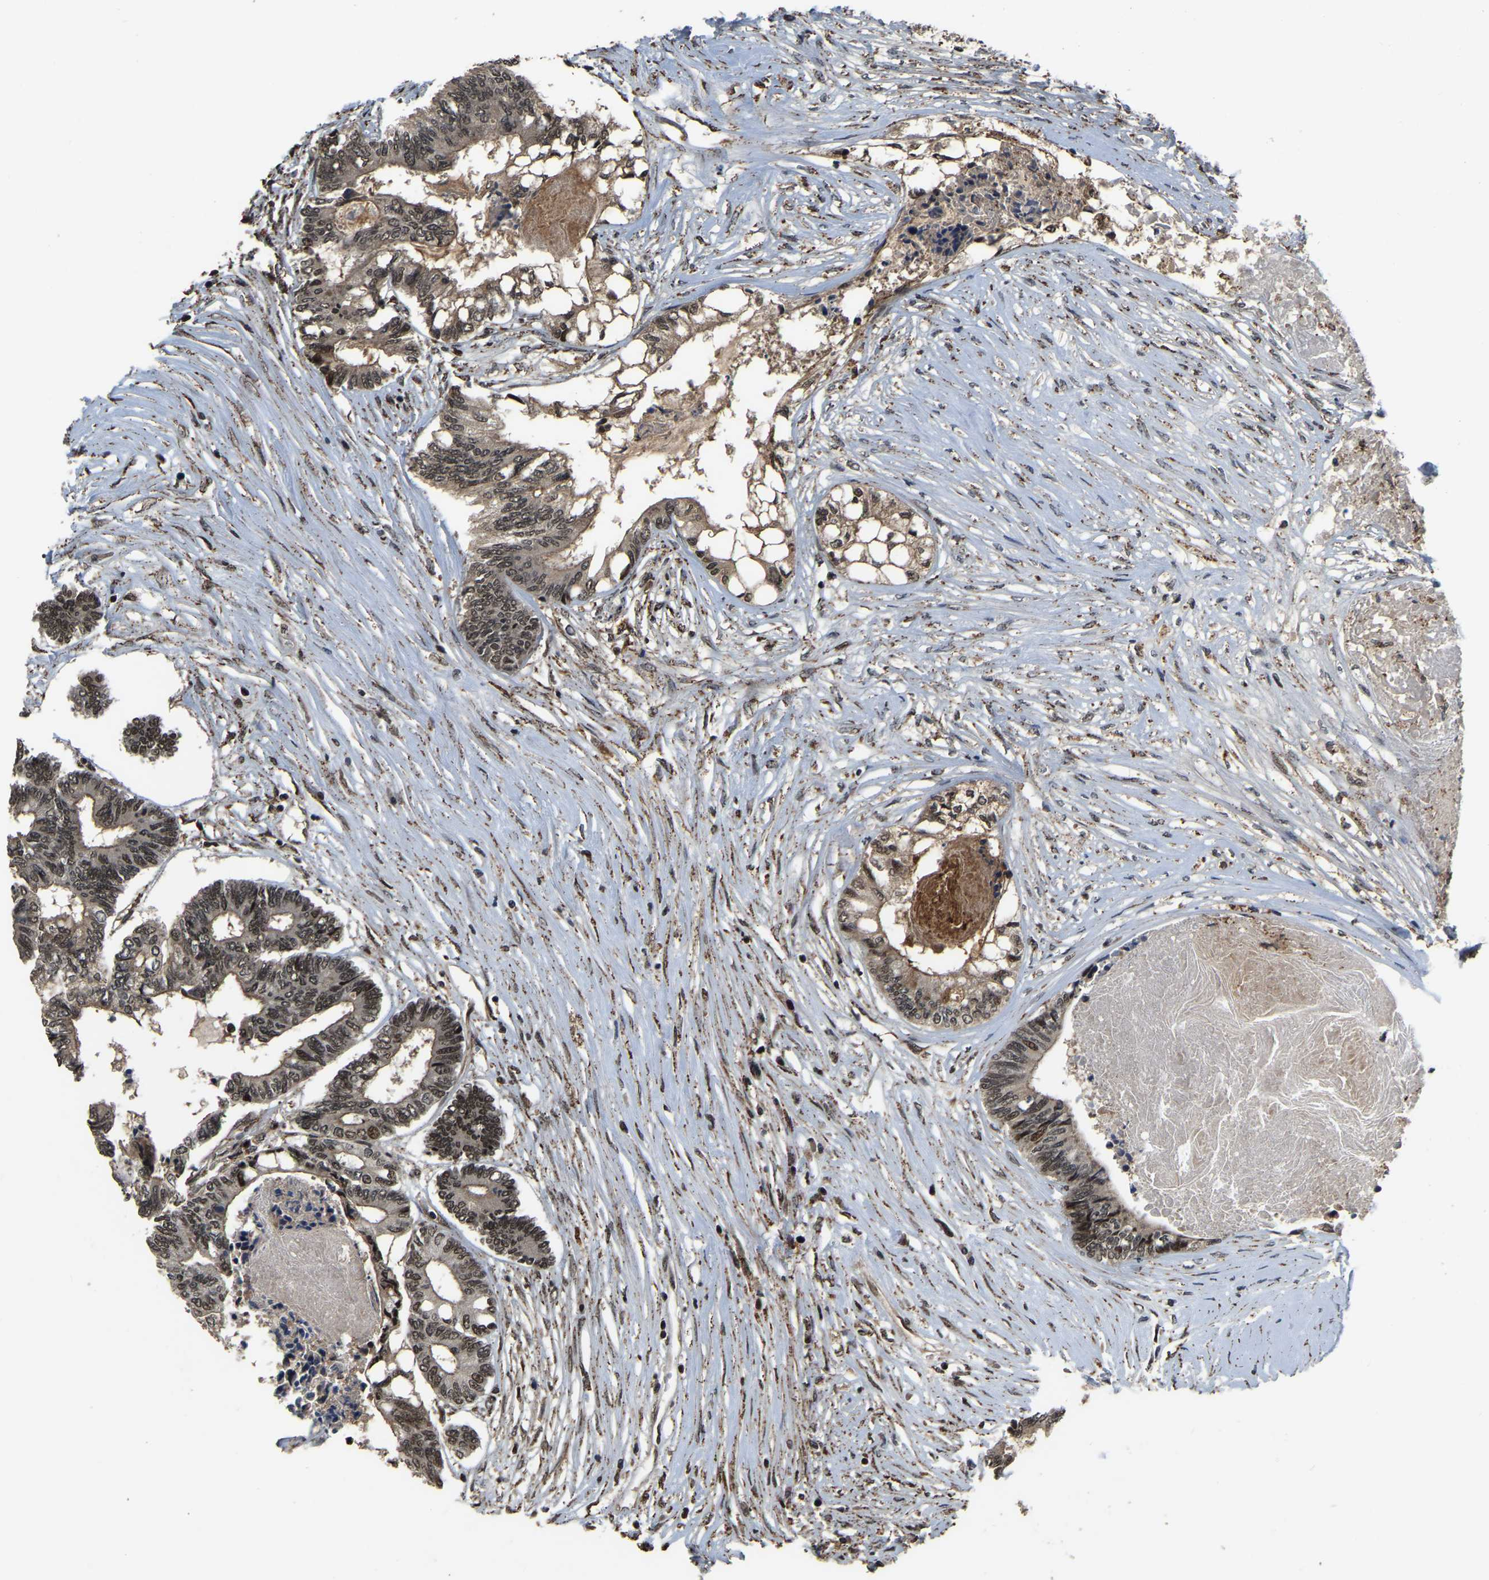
{"staining": {"intensity": "moderate", "quantity": ">75%", "location": "nuclear"}, "tissue": "colorectal cancer", "cell_type": "Tumor cells", "image_type": "cancer", "snomed": [{"axis": "morphology", "description": "Adenocarcinoma, NOS"}, {"axis": "topography", "description": "Rectum"}], "caption": "Tumor cells exhibit moderate nuclear staining in approximately >75% of cells in colorectal adenocarcinoma. (DAB IHC with brightfield microscopy, high magnification).", "gene": "CIAO1", "patient": {"sex": "male", "age": 63}}